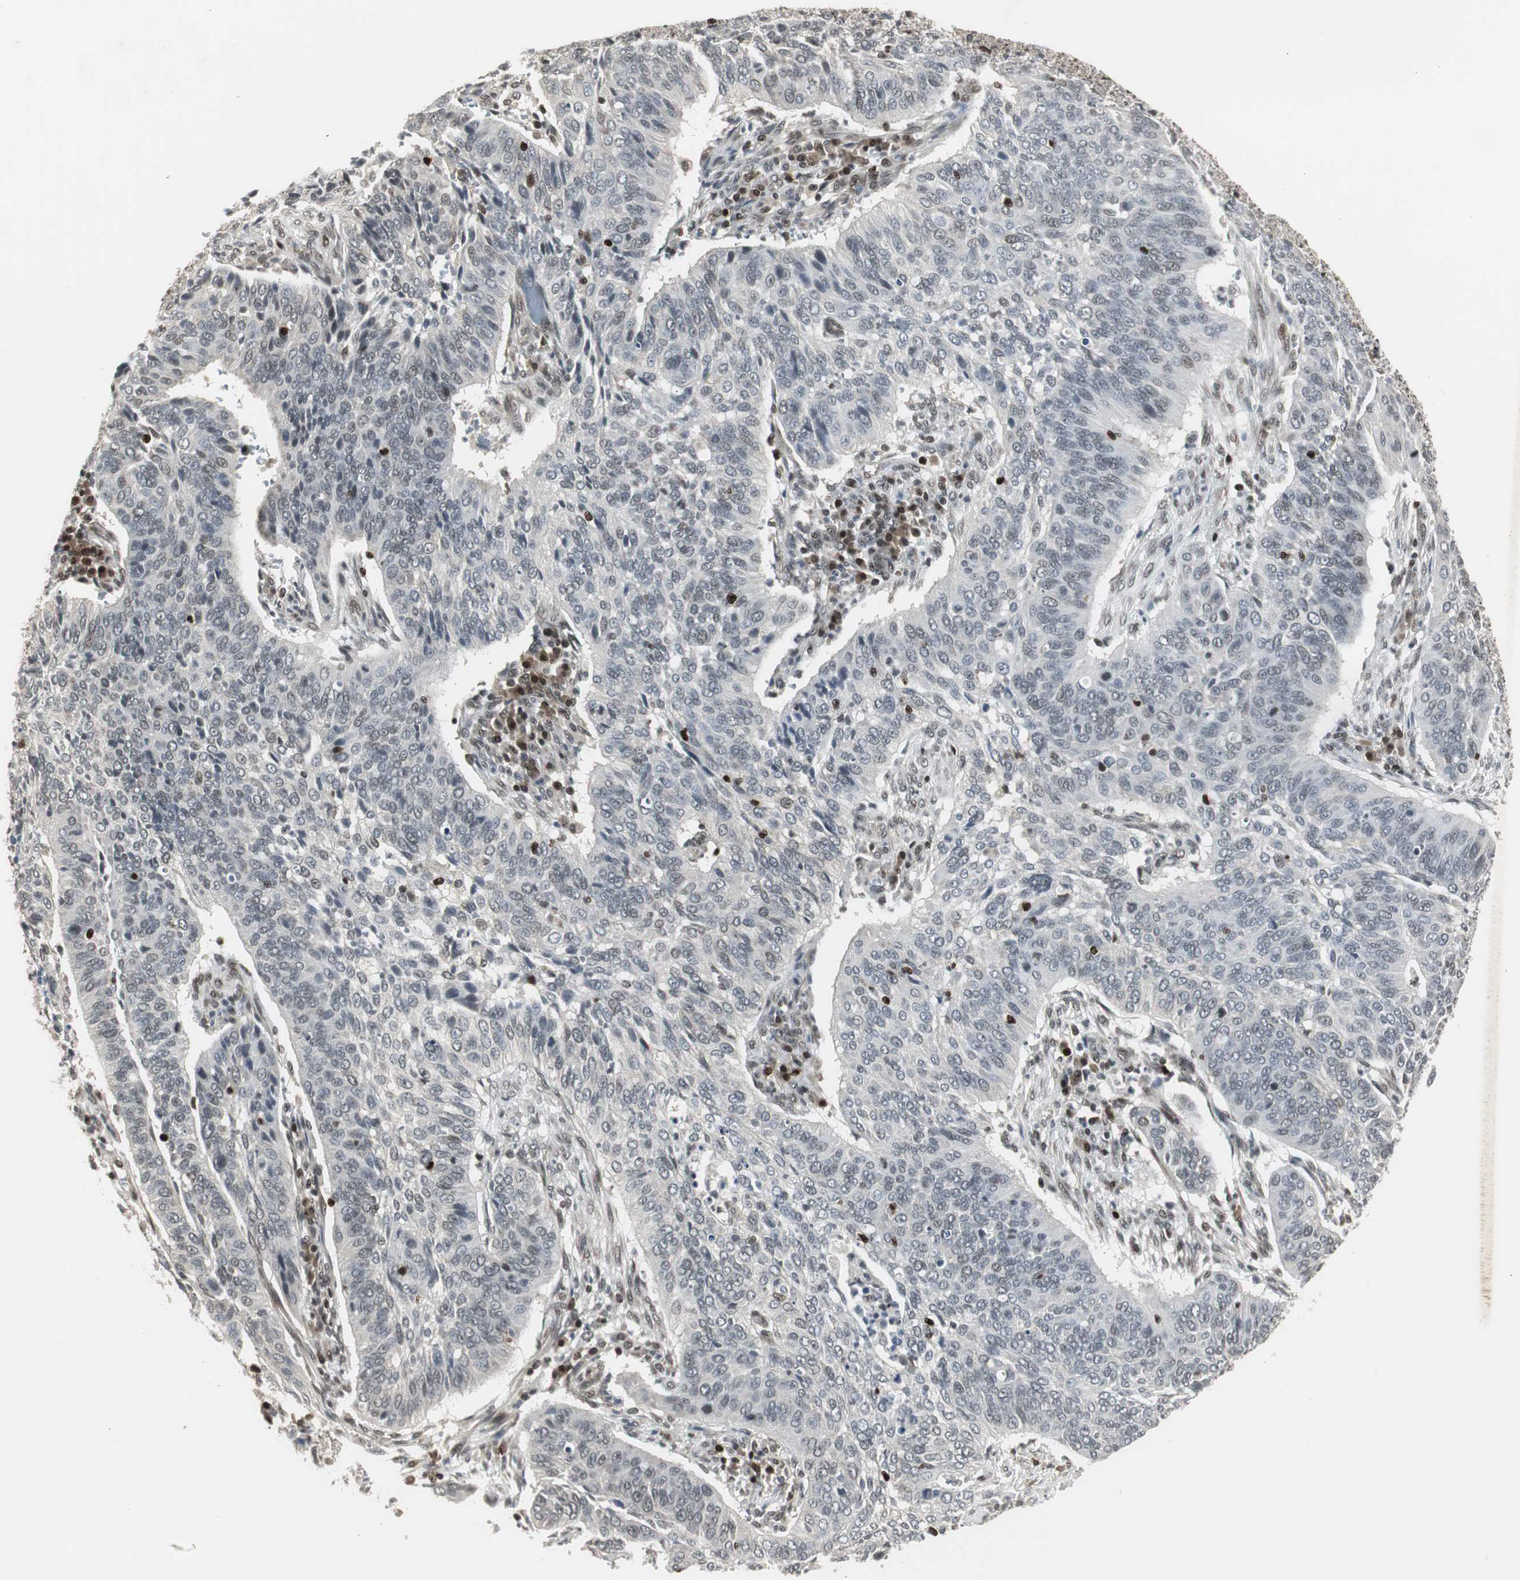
{"staining": {"intensity": "negative", "quantity": "none", "location": "none"}, "tissue": "cervical cancer", "cell_type": "Tumor cells", "image_type": "cancer", "snomed": [{"axis": "morphology", "description": "Squamous cell carcinoma, NOS"}, {"axis": "topography", "description": "Cervix"}], "caption": "DAB (3,3'-diaminobenzidine) immunohistochemical staining of cervical cancer displays no significant staining in tumor cells.", "gene": "MPG", "patient": {"sex": "female", "age": 39}}